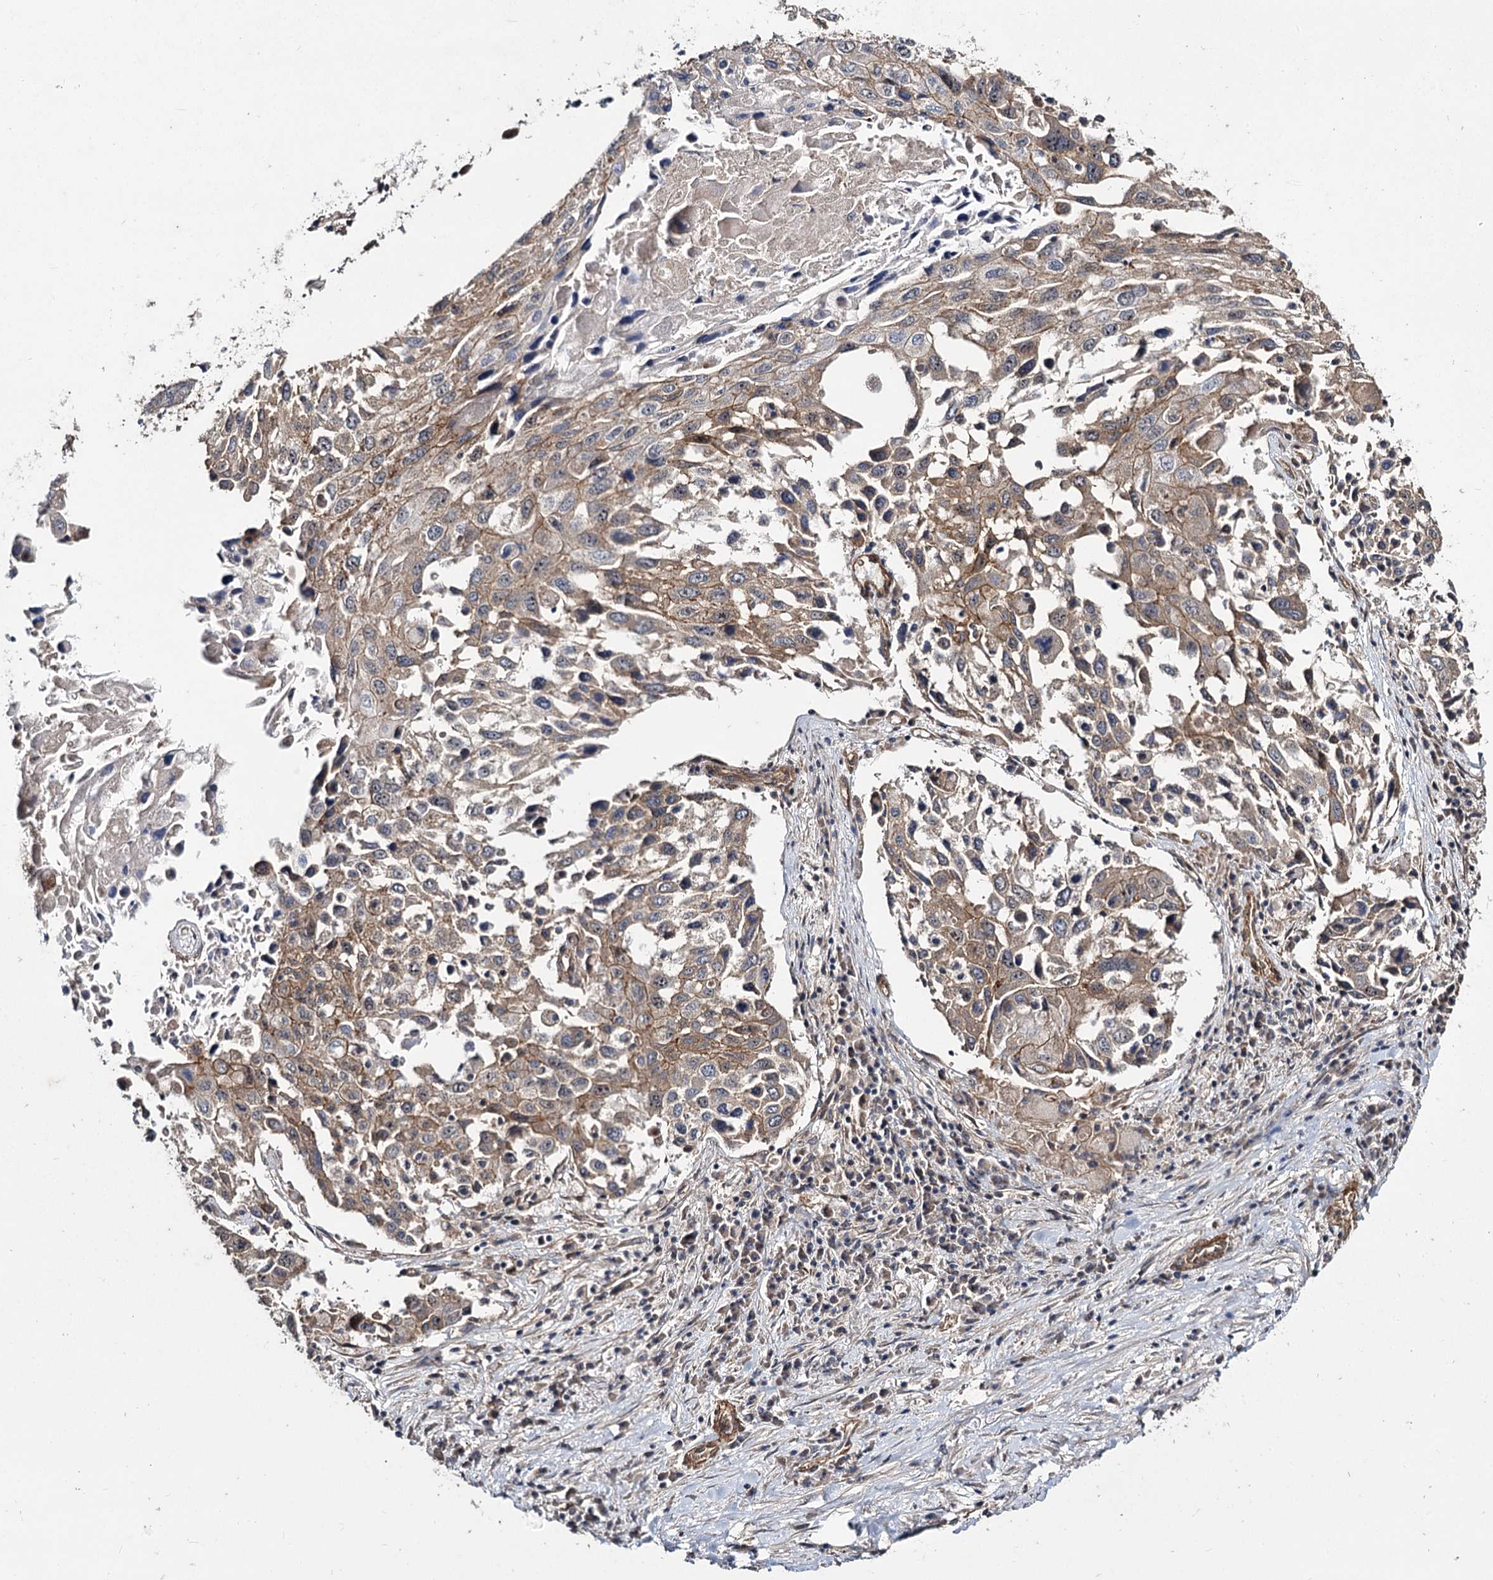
{"staining": {"intensity": "moderate", "quantity": "25%-75%", "location": "cytoplasmic/membranous"}, "tissue": "lung cancer", "cell_type": "Tumor cells", "image_type": "cancer", "snomed": [{"axis": "morphology", "description": "Squamous cell carcinoma, NOS"}, {"axis": "topography", "description": "Lung"}], "caption": "A histopathology image of human lung cancer (squamous cell carcinoma) stained for a protein reveals moderate cytoplasmic/membranous brown staining in tumor cells. Using DAB (brown) and hematoxylin (blue) stains, captured at high magnification using brightfield microscopy.", "gene": "MYO1C", "patient": {"sex": "male", "age": 65}}